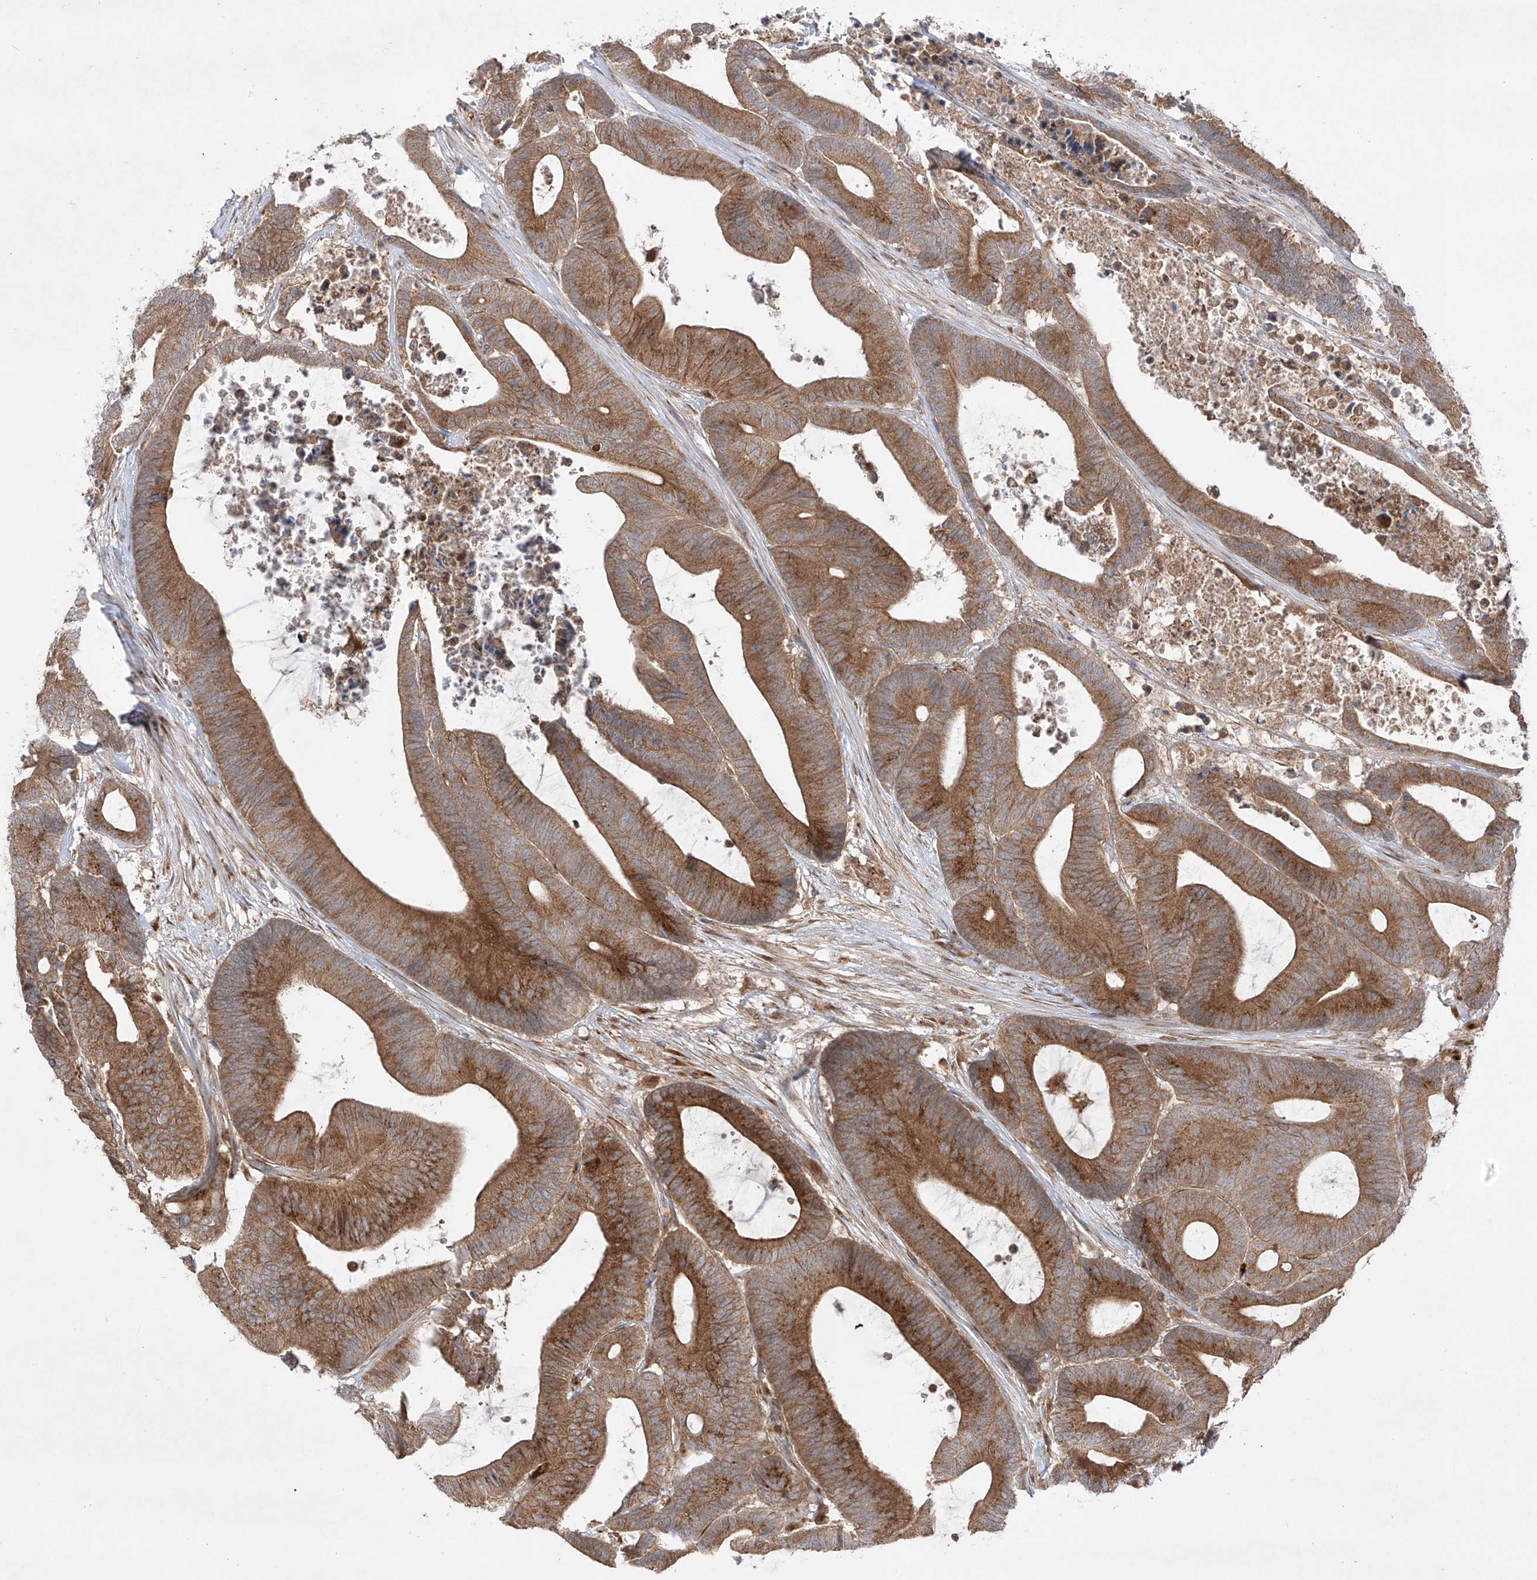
{"staining": {"intensity": "strong", "quantity": ">75%", "location": "cytoplasmic/membranous"}, "tissue": "colorectal cancer", "cell_type": "Tumor cells", "image_type": "cancer", "snomed": [{"axis": "morphology", "description": "Adenocarcinoma, NOS"}, {"axis": "topography", "description": "Colon"}], "caption": "Strong cytoplasmic/membranous positivity for a protein is identified in approximately >75% of tumor cells of colorectal cancer using IHC.", "gene": "YKT6", "patient": {"sex": "female", "age": 84}}